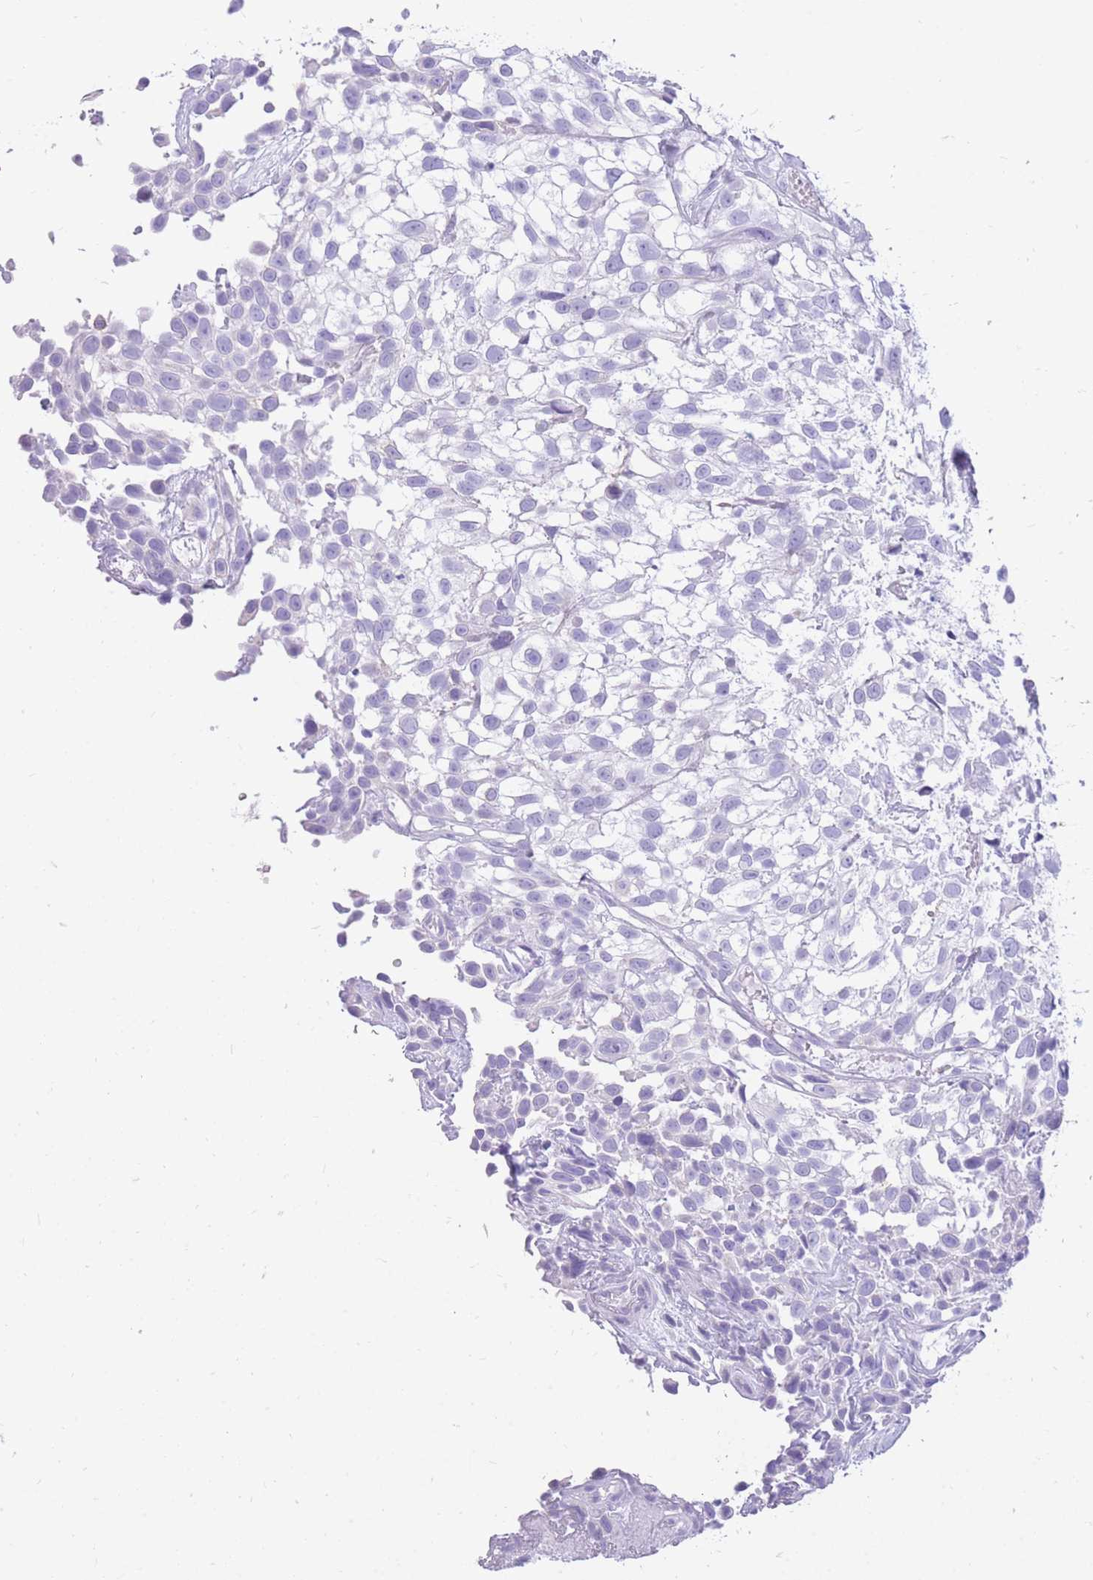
{"staining": {"intensity": "negative", "quantity": "none", "location": "none"}, "tissue": "urothelial cancer", "cell_type": "Tumor cells", "image_type": "cancer", "snomed": [{"axis": "morphology", "description": "Urothelial carcinoma, High grade"}, {"axis": "topography", "description": "Urinary bladder"}], "caption": "Tumor cells show no significant staining in high-grade urothelial carcinoma. (DAB IHC, high magnification).", "gene": "ZFP37", "patient": {"sex": "male", "age": 56}}